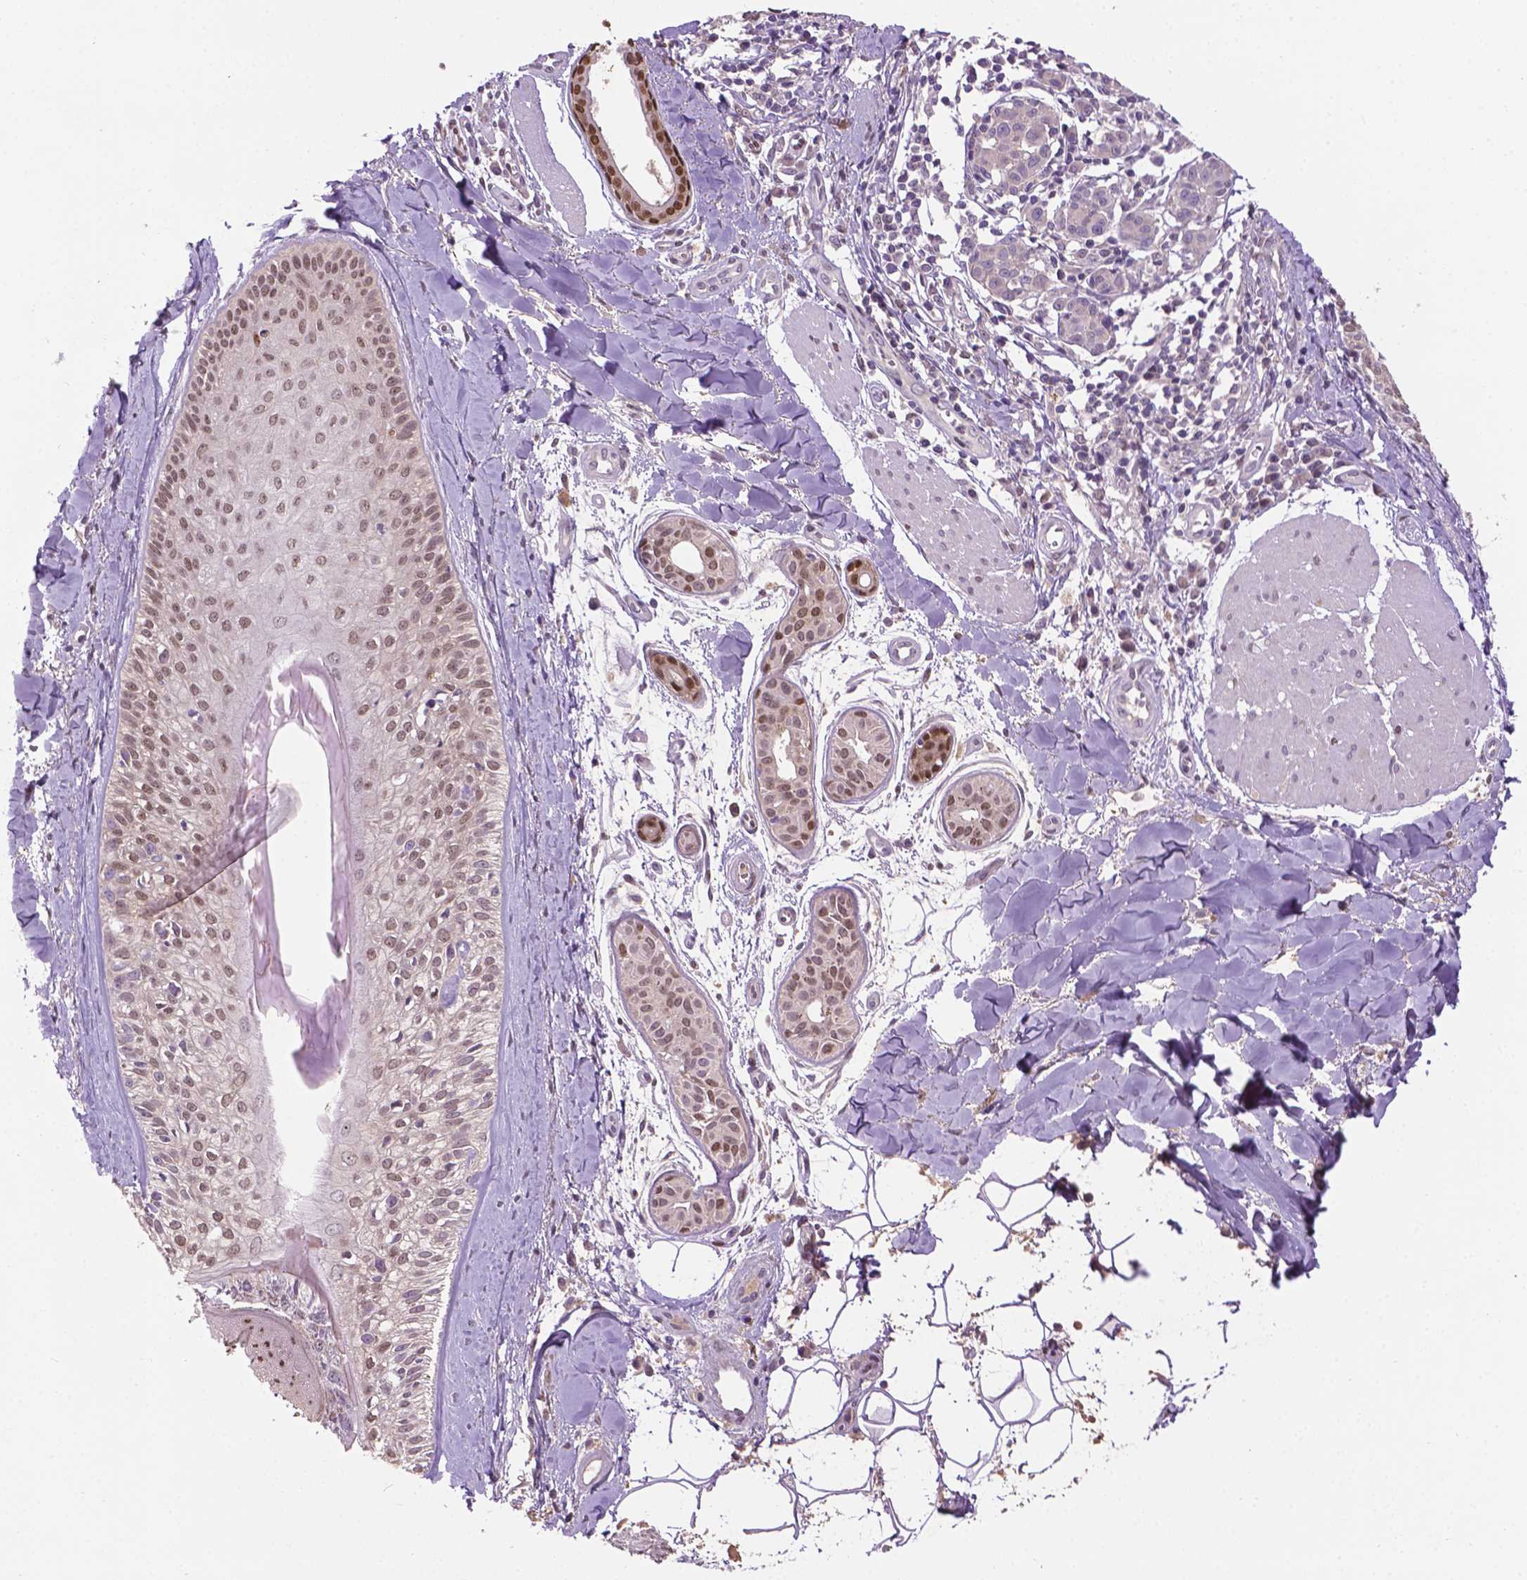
{"staining": {"intensity": "weak", "quantity": "25%-75%", "location": "nuclear"}, "tissue": "melanoma", "cell_type": "Tumor cells", "image_type": "cancer", "snomed": [{"axis": "morphology", "description": "Malignant melanoma, NOS"}, {"axis": "topography", "description": "Skin"}], "caption": "IHC photomicrograph of neoplastic tissue: human malignant melanoma stained using immunohistochemistry (IHC) demonstrates low levels of weak protein expression localized specifically in the nuclear of tumor cells, appearing as a nuclear brown color.", "gene": "IRF6", "patient": {"sex": "male", "age": 48}}